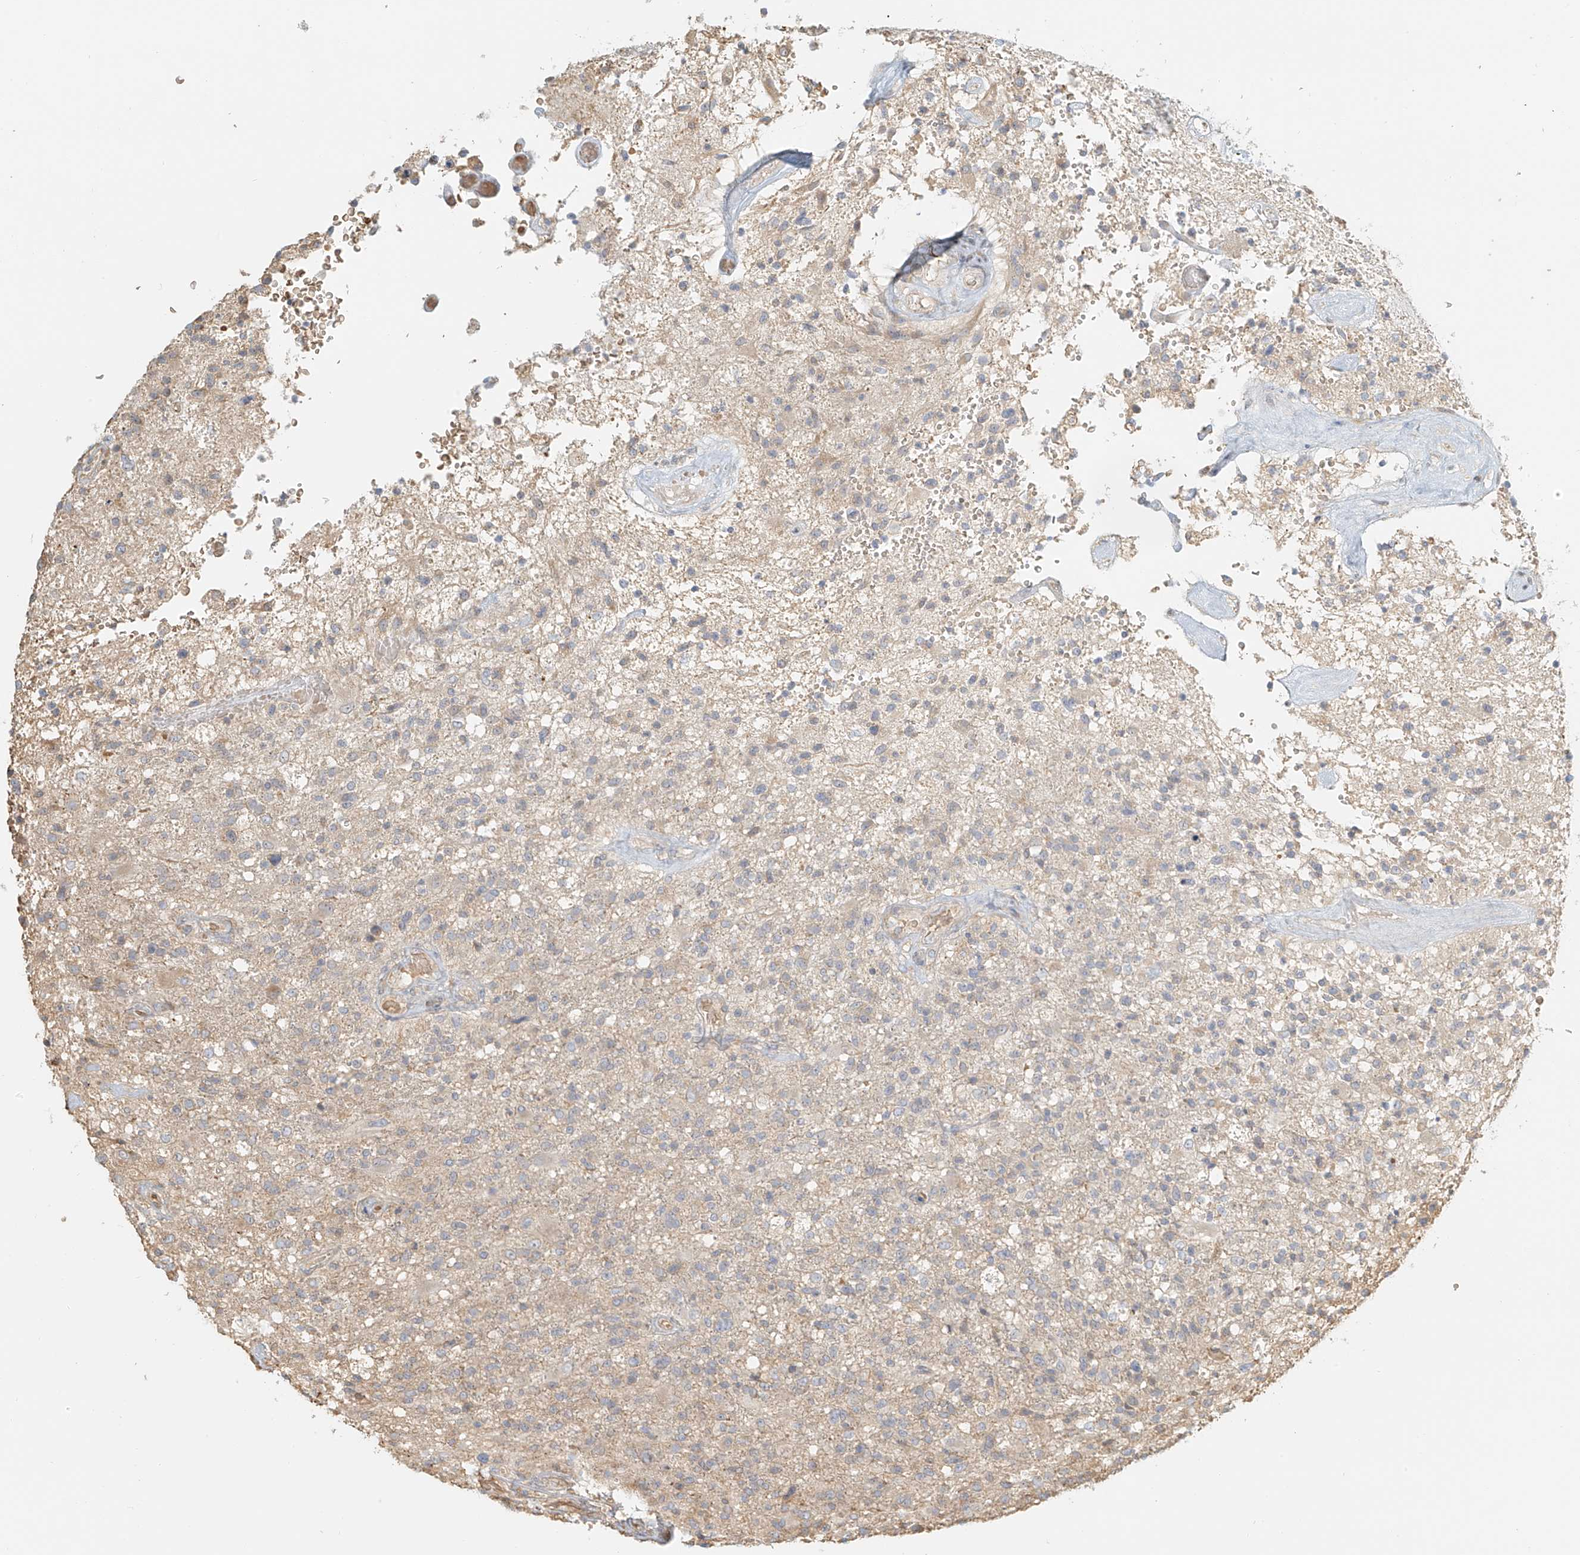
{"staining": {"intensity": "negative", "quantity": "none", "location": "none"}, "tissue": "glioma", "cell_type": "Tumor cells", "image_type": "cancer", "snomed": [{"axis": "morphology", "description": "Glioma, malignant, High grade"}, {"axis": "topography", "description": "Brain"}], "caption": "DAB immunohistochemical staining of human high-grade glioma (malignant) displays no significant staining in tumor cells. (Immunohistochemistry (ihc), brightfield microscopy, high magnification).", "gene": "UPK1B", "patient": {"sex": "male", "age": 72}}